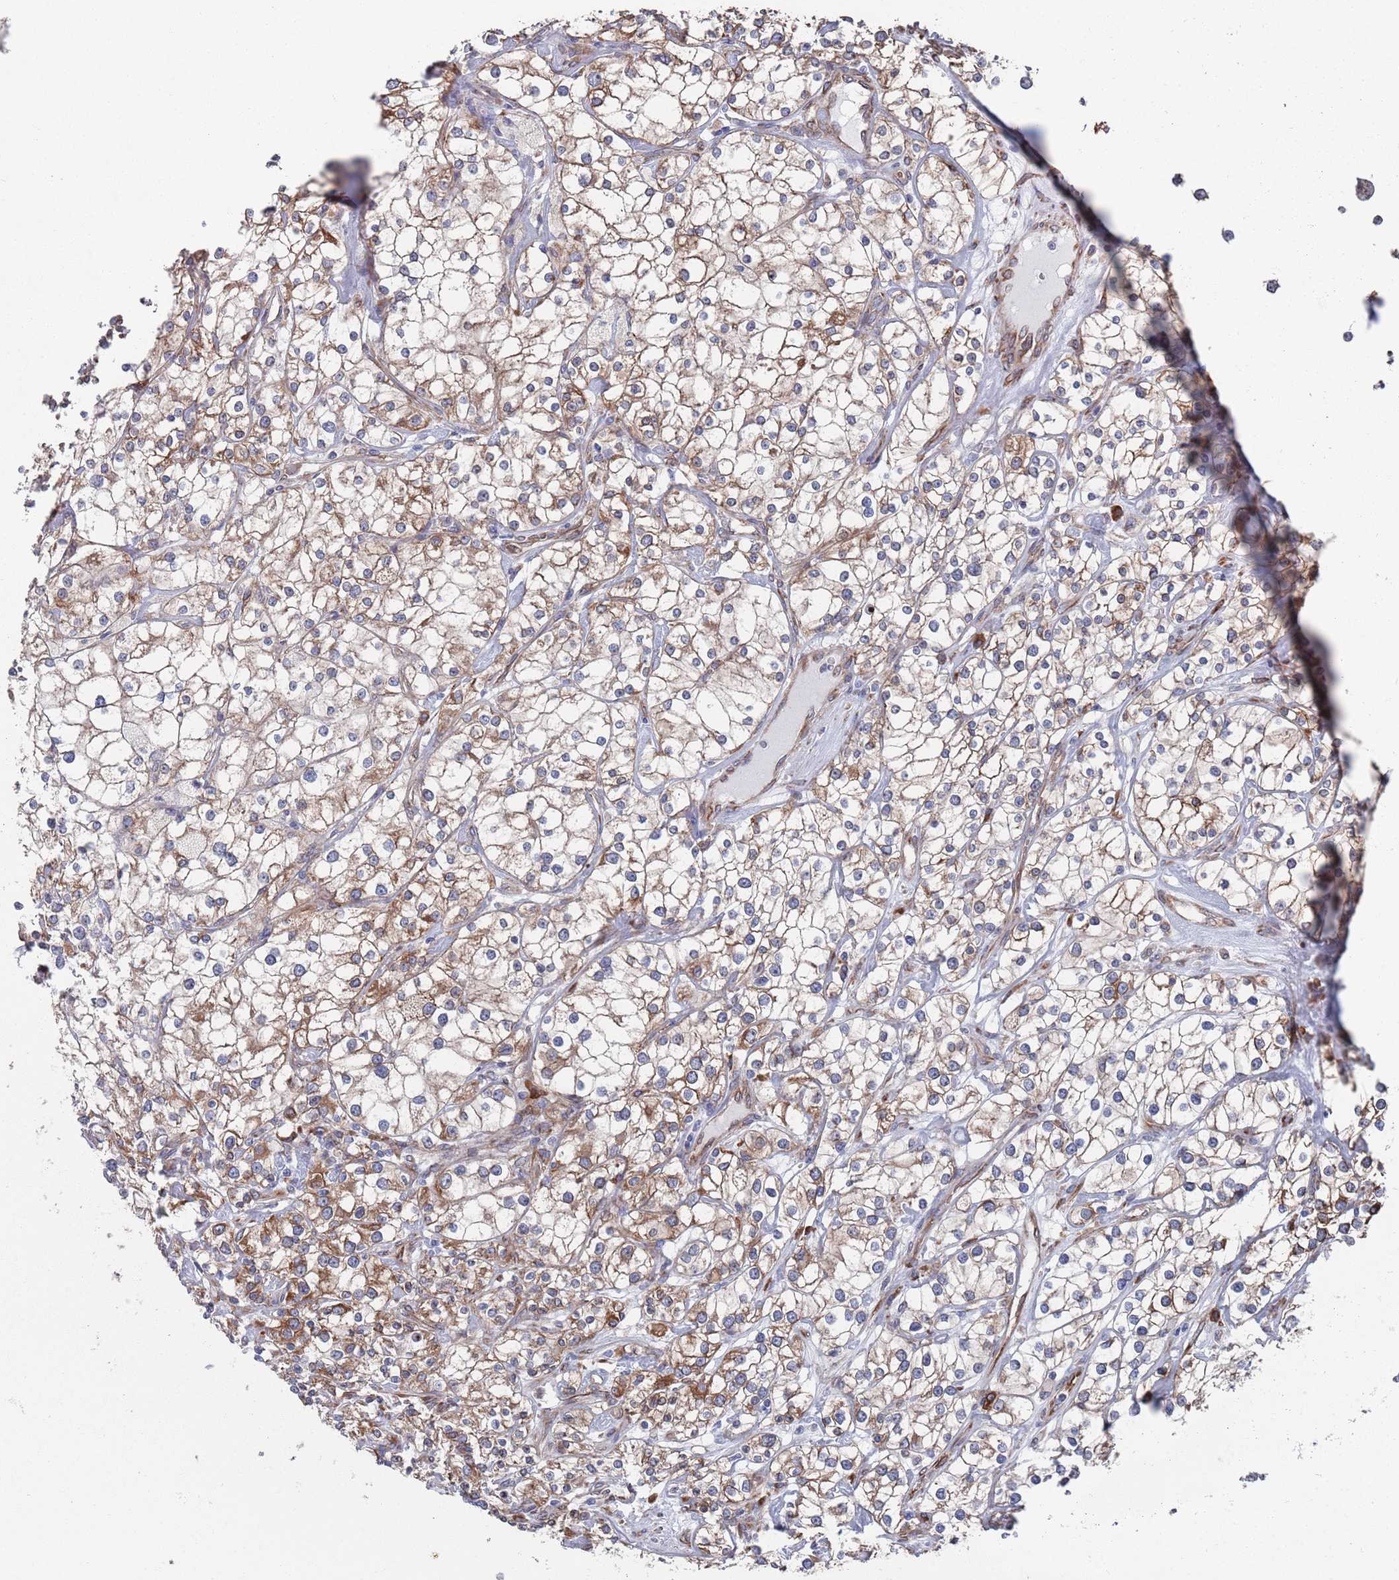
{"staining": {"intensity": "moderate", "quantity": "25%-75%", "location": "cytoplasmic/membranous"}, "tissue": "renal cancer", "cell_type": "Tumor cells", "image_type": "cancer", "snomed": [{"axis": "morphology", "description": "Adenocarcinoma, NOS"}, {"axis": "topography", "description": "Kidney"}], "caption": "IHC of human renal cancer (adenocarcinoma) shows medium levels of moderate cytoplasmic/membranous staining in approximately 25%-75% of tumor cells.", "gene": "CCDC106", "patient": {"sex": "male", "age": 77}}